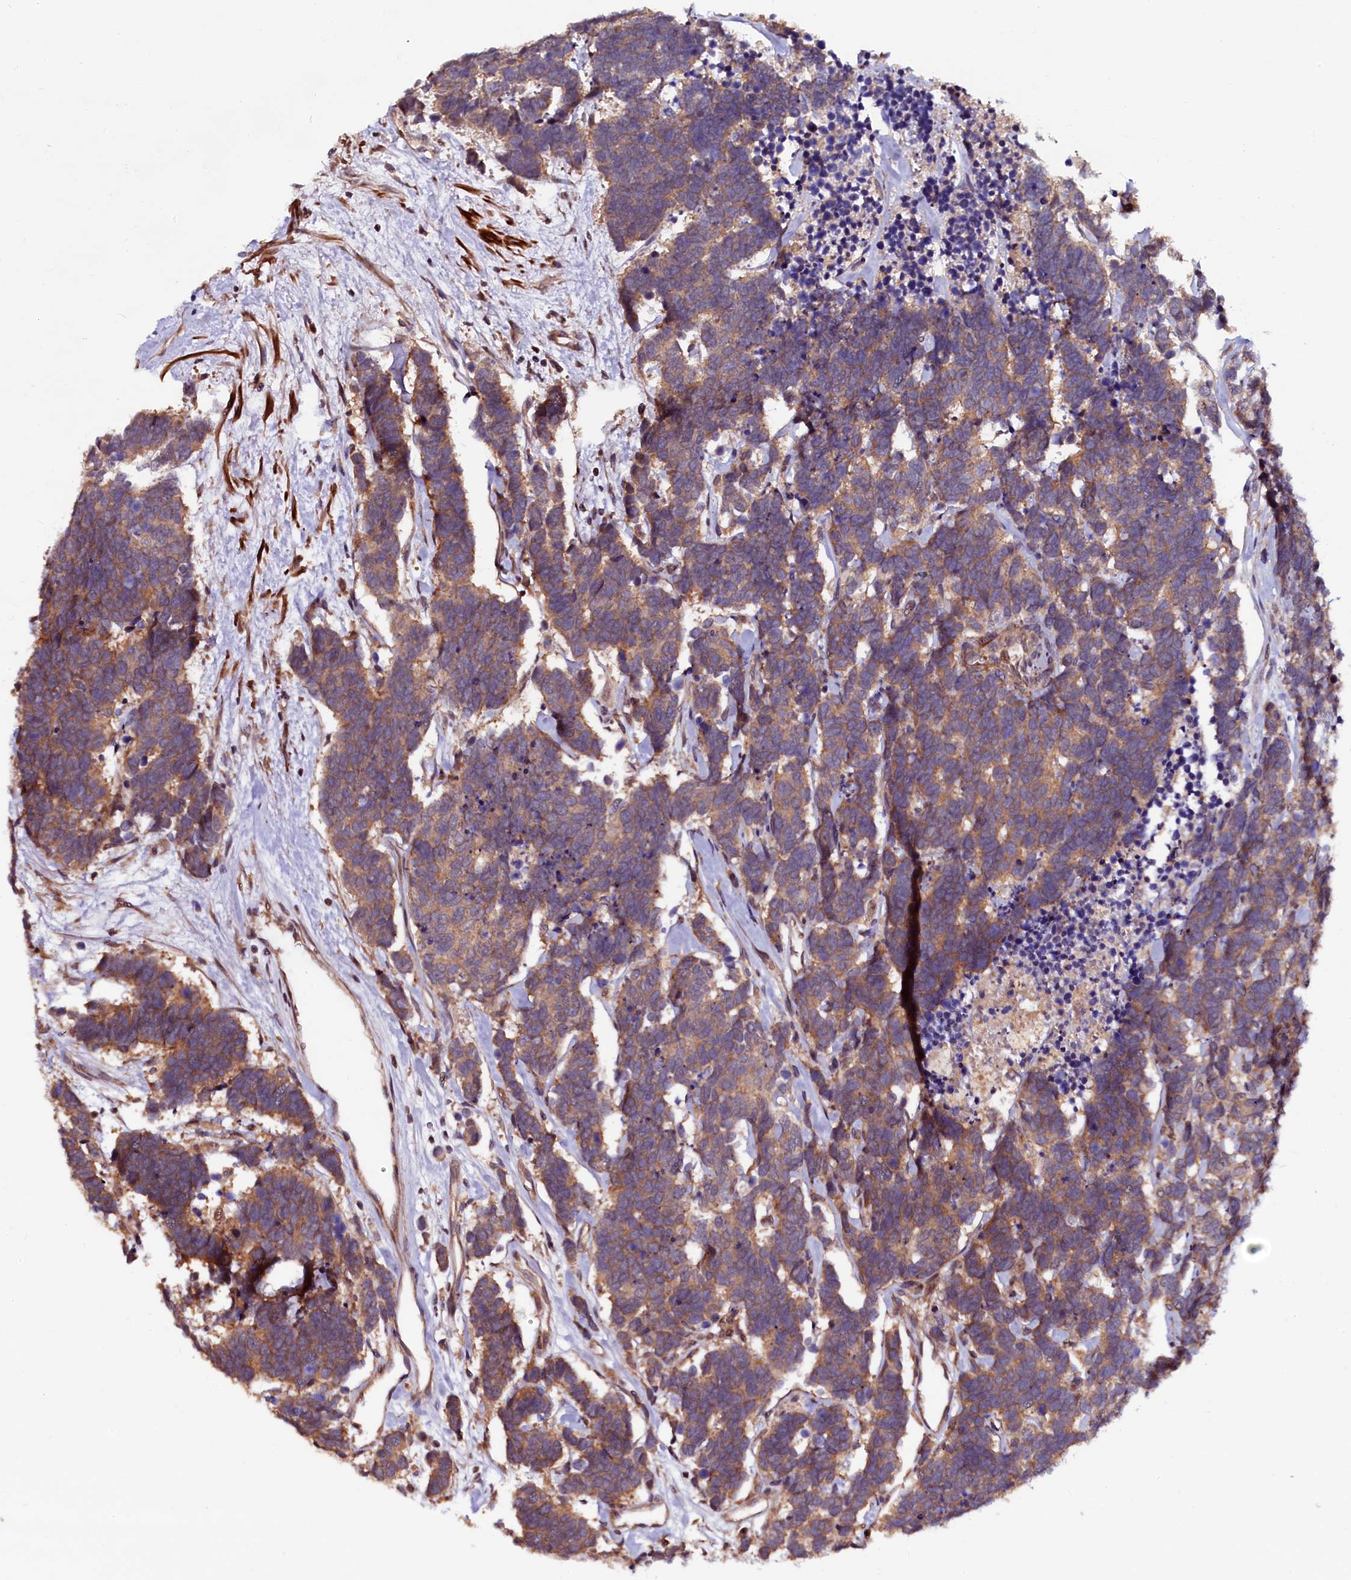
{"staining": {"intensity": "moderate", "quantity": ">75%", "location": "cytoplasmic/membranous"}, "tissue": "carcinoid", "cell_type": "Tumor cells", "image_type": "cancer", "snomed": [{"axis": "morphology", "description": "Carcinoma, NOS"}, {"axis": "morphology", "description": "Carcinoid, malignant, NOS"}, {"axis": "topography", "description": "Urinary bladder"}], "caption": "A medium amount of moderate cytoplasmic/membranous expression is seen in about >75% of tumor cells in carcinoma tissue.", "gene": "N4BP1", "patient": {"sex": "male", "age": 57}}